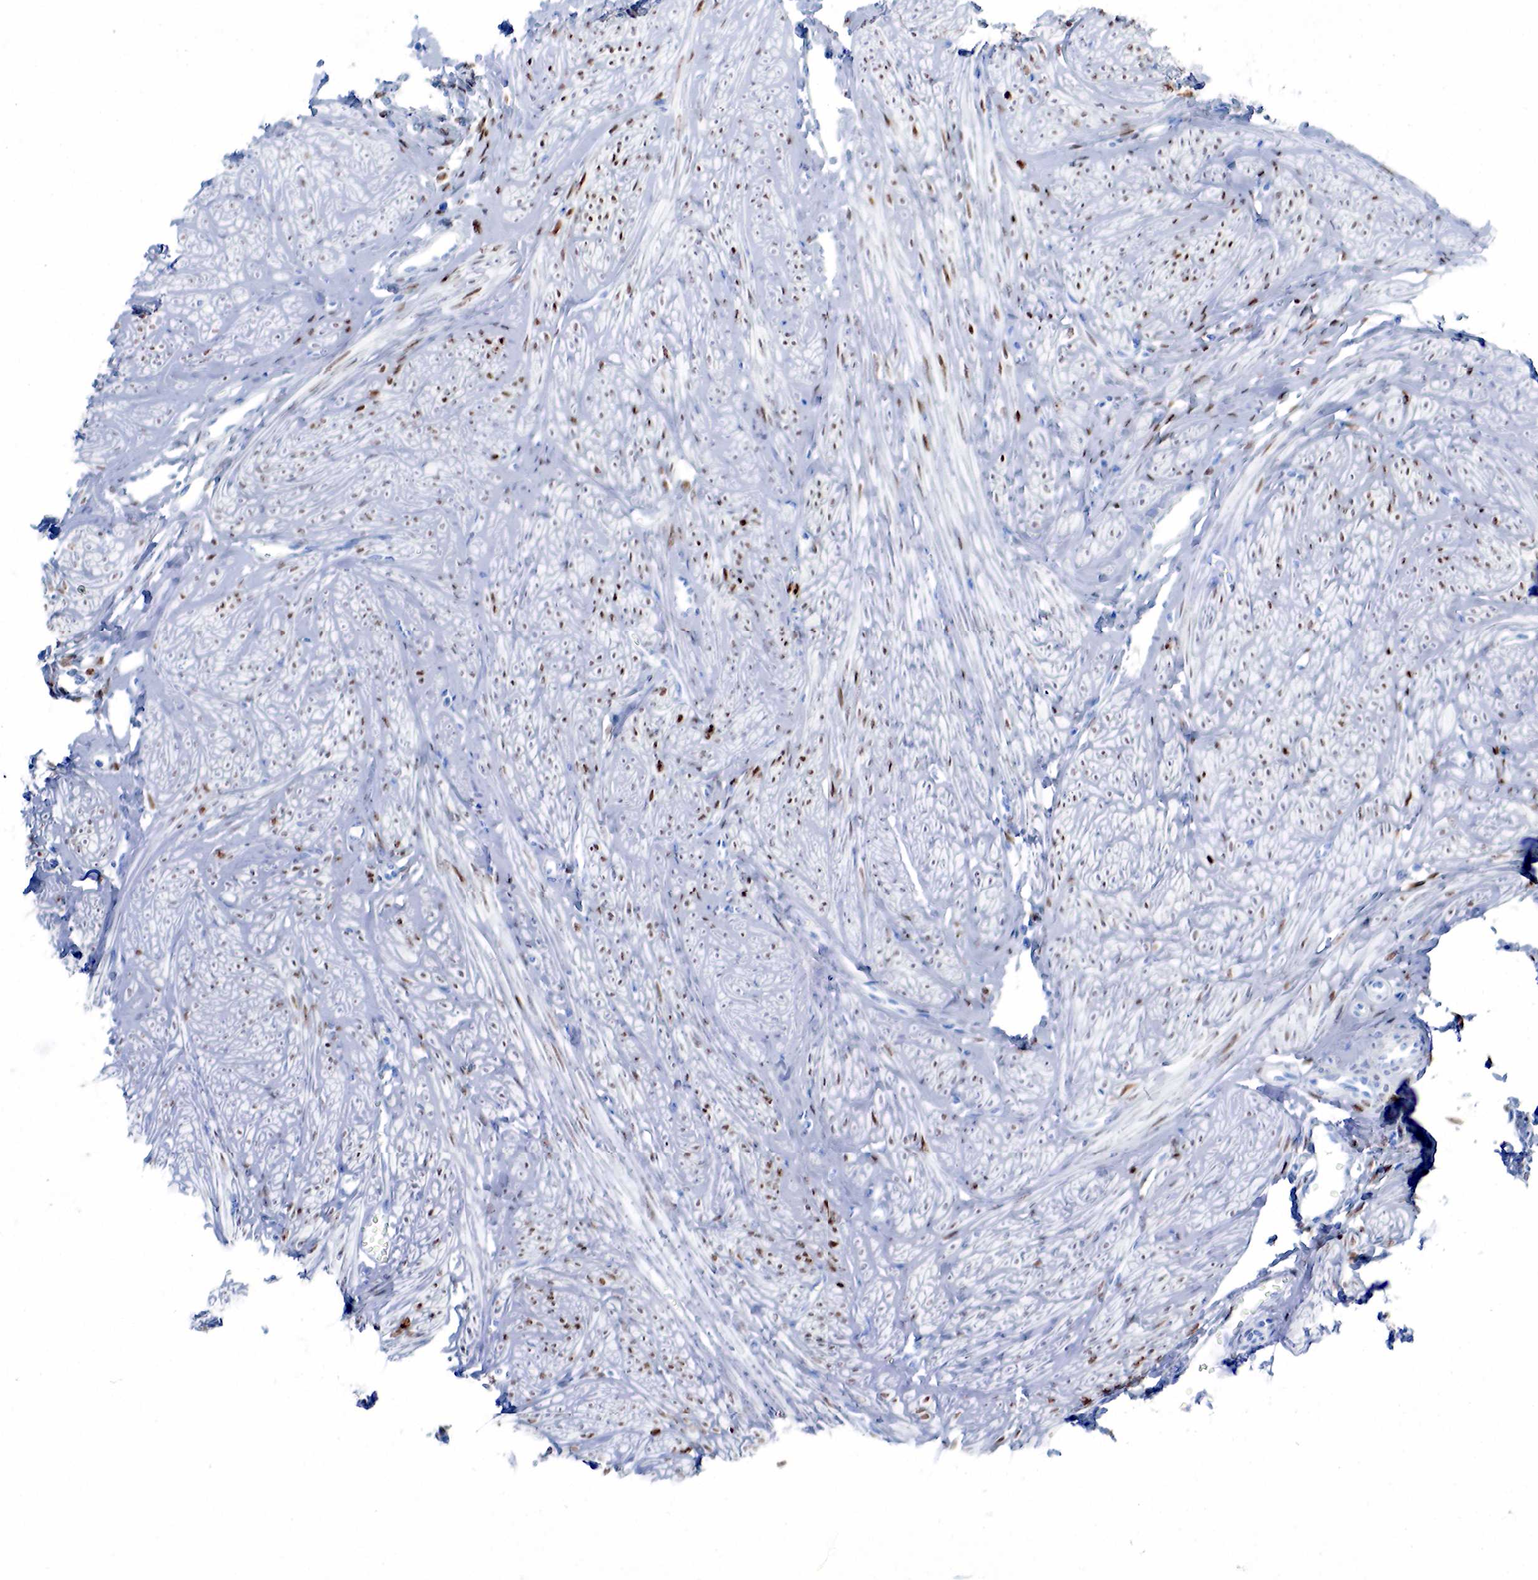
{"staining": {"intensity": "moderate", "quantity": "<25%", "location": "nuclear"}, "tissue": "smooth muscle", "cell_type": "Smooth muscle cells", "image_type": "normal", "snomed": [{"axis": "morphology", "description": "Normal tissue, NOS"}, {"axis": "topography", "description": "Uterus"}], "caption": "IHC micrograph of unremarkable smooth muscle stained for a protein (brown), which reveals low levels of moderate nuclear staining in approximately <25% of smooth muscle cells.", "gene": "ESR1", "patient": {"sex": "female", "age": 45}}